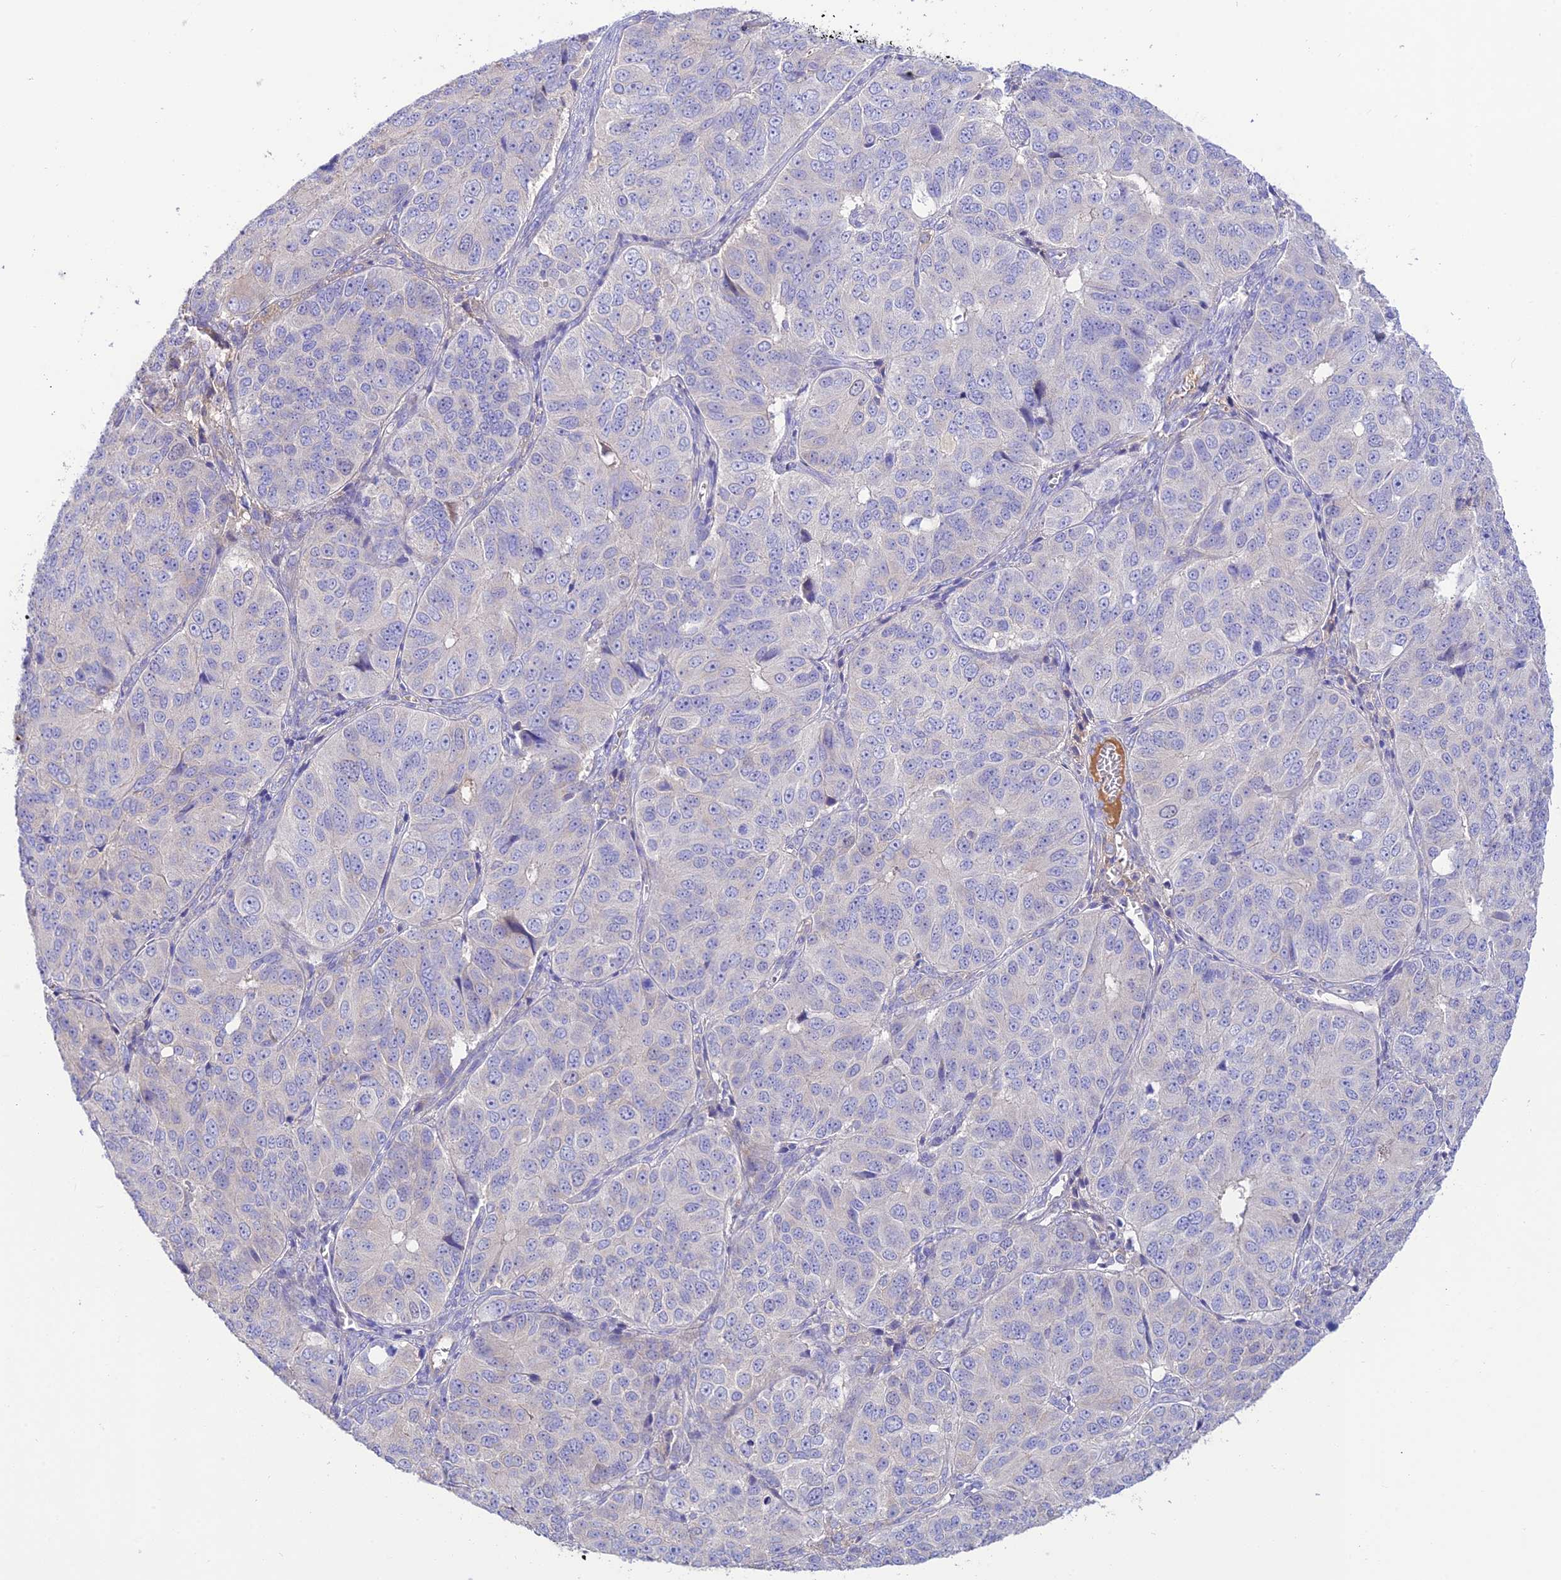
{"staining": {"intensity": "negative", "quantity": "none", "location": "none"}, "tissue": "ovarian cancer", "cell_type": "Tumor cells", "image_type": "cancer", "snomed": [{"axis": "morphology", "description": "Carcinoma, endometroid"}, {"axis": "topography", "description": "Ovary"}], "caption": "An immunohistochemistry image of endometroid carcinoma (ovarian) is shown. There is no staining in tumor cells of endometroid carcinoma (ovarian).", "gene": "NLRP9", "patient": {"sex": "female", "age": 51}}